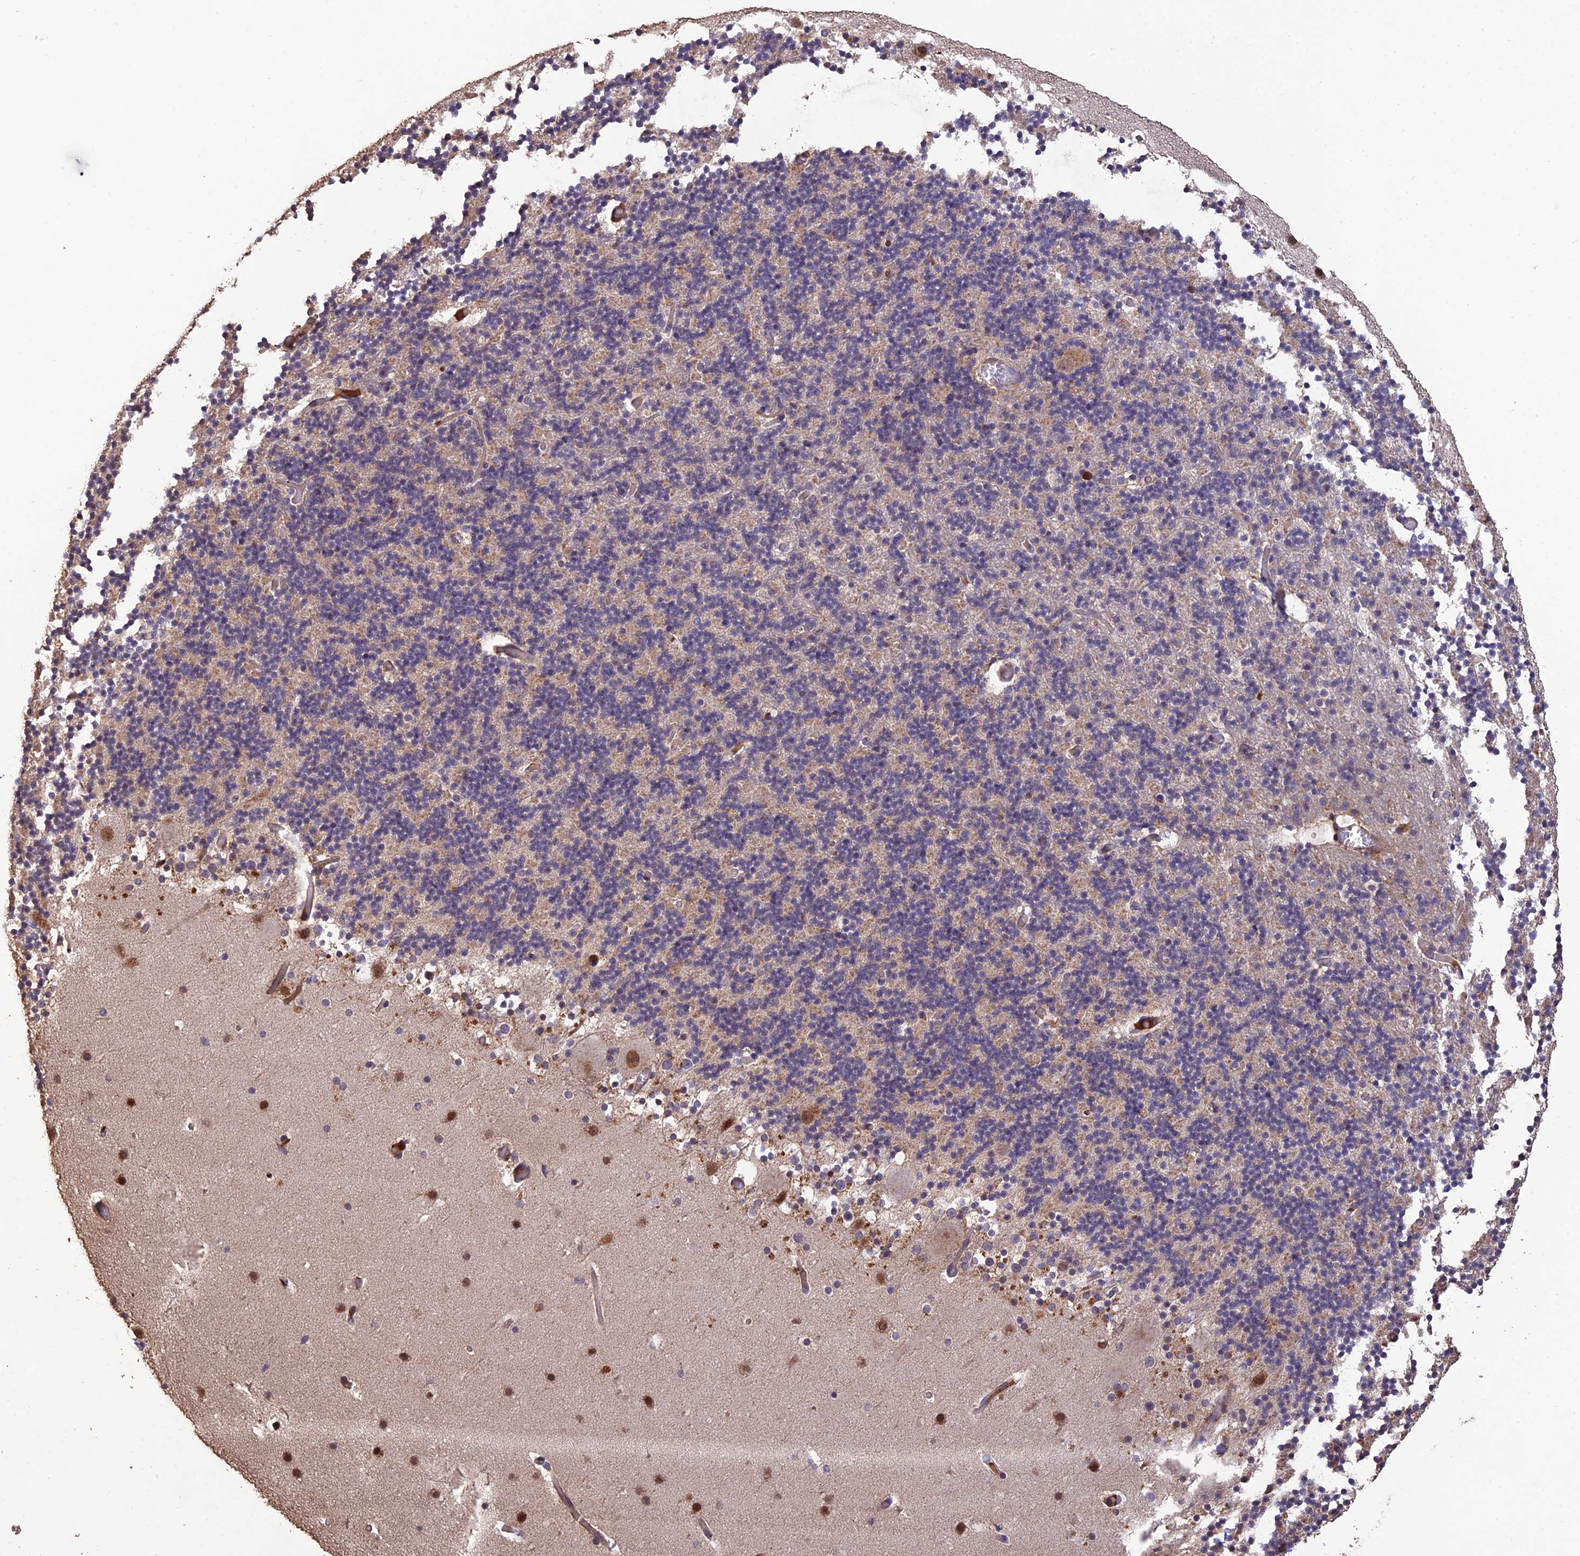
{"staining": {"intensity": "weak", "quantity": "<25%", "location": "cytoplasmic/membranous"}, "tissue": "cerebellum", "cell_type": "Cells in granular layer", "image_type": "normal", "snomed": [{"axis": "morphology", "description": "Normal tissue, NOS"}, {"axis": "topography", "description": "Cerebellum"}], "caption": "Human cerebellum stained for a protein using immunohistochemistry (IHC) demonstrates no expression in cells in granular layer.", "gene": "MIOS", "patient": {"sex": "male", "age": 57}}